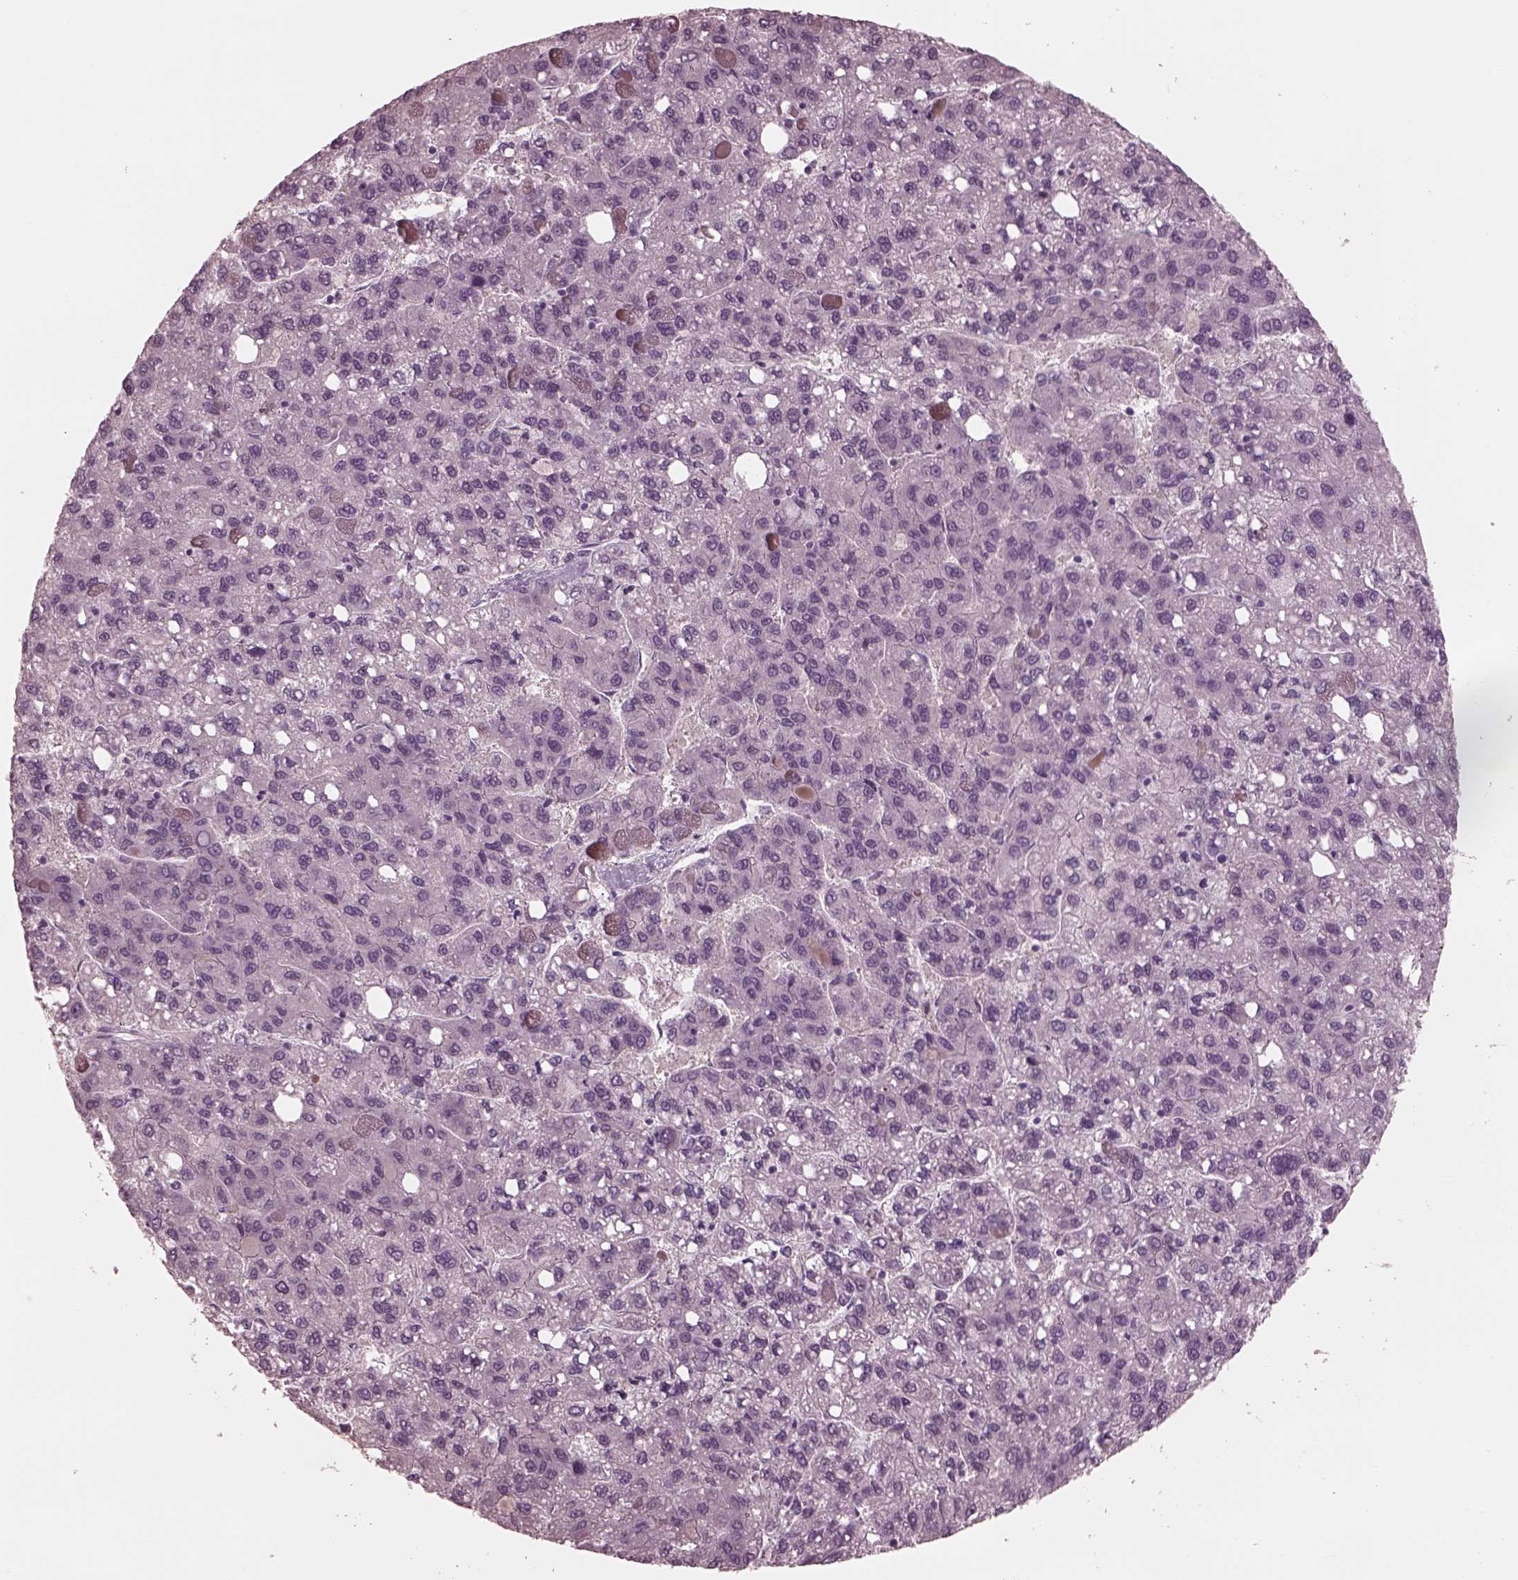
{"staining": {"intensity": "negative", "quantity": "none", "location": "none"}, "tissue": "liver cancer", "cell_type": "Tumor cells", "image_type": "cancer", "snomed": [{"axis": "morphology", "description": "Carcinoma, Hepatocellular, NOS"}, {"axis": "topography", "description": "Liver"}], "caption": "A micrograph of human liver cancer is negative for staining in tumor cells.", "gene": "YY2", "patient": {"sex": "female", "age": 82}}